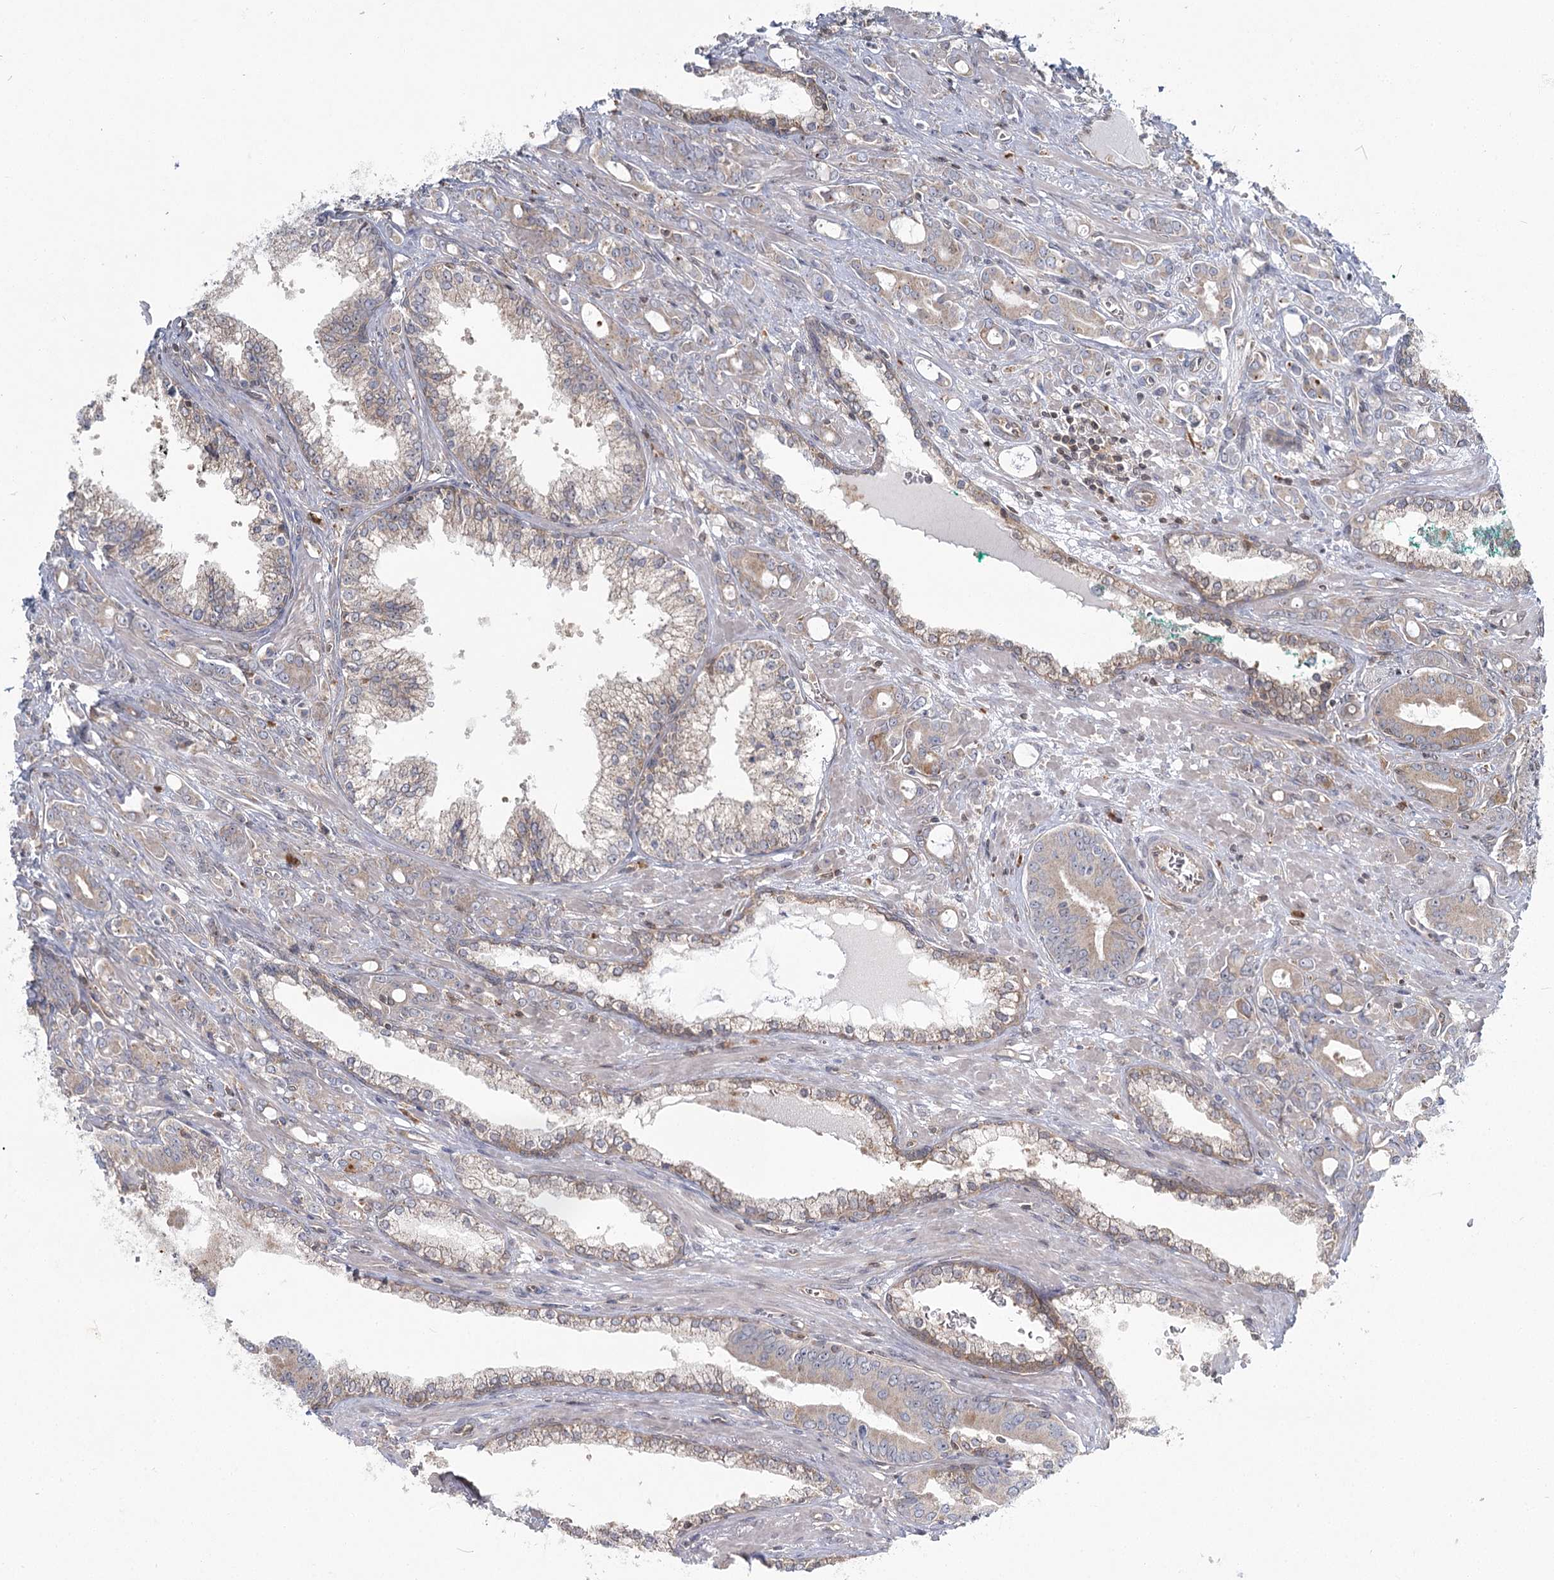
{"staining": {"intensity": "weak", "quantity": "<25%", "location": "cytoplasmic/membranous"}, "tissue": "prostate cancer", "cell_type": "Tumor cells", "image_type": "cancer", "snomed": [{"axis": "morphology", "description": "Adenocarcinoma, High grade"}, {"axis": "topography", "description": "Prostate"}], "caption": "This is a photomicrograph of immunohistochemistry staining of prostate high-grade adenocarcinoma, which shows no expression in tumor cells.", "gene": "THNSL1", "patient": {"sex": "male", "age": 72}}